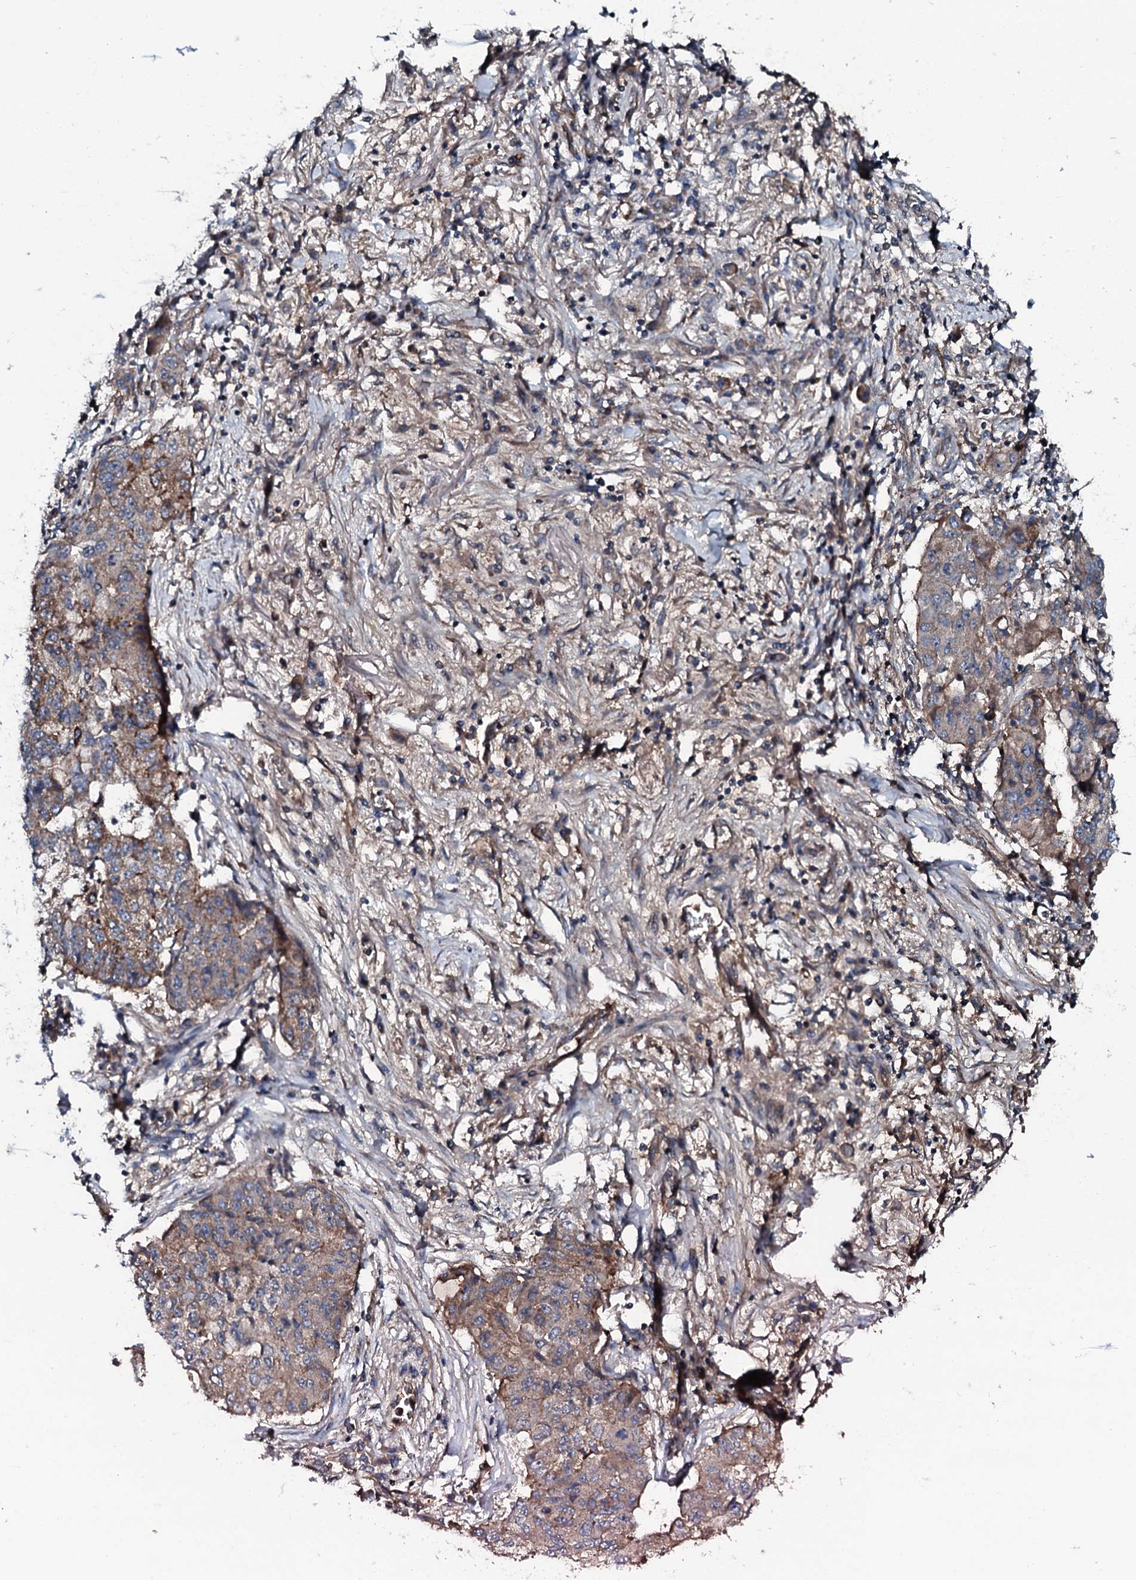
{"staining": {"intensity": "weak", "quantity": "25%-75%", "location": "cytoplasmic/membranous"}, "tissue": "lung cancer", "cell_type": "Tumor cells", "image_type": "cancer", "snomed": [{"axis": "morphology", "description": "Squamous cell carcinoma, NOS"}, {"axis": "topography", "description": "Lung"}], "caption": "Brown immunohistochemical staining in lung squamous cell carcinoma demonstrates weak cytoplasmic/membranous expression in approximately 25%-75% of tumor cells.", "gene": "TRIM7", "patient": {"sex": "male", "age": 74}}